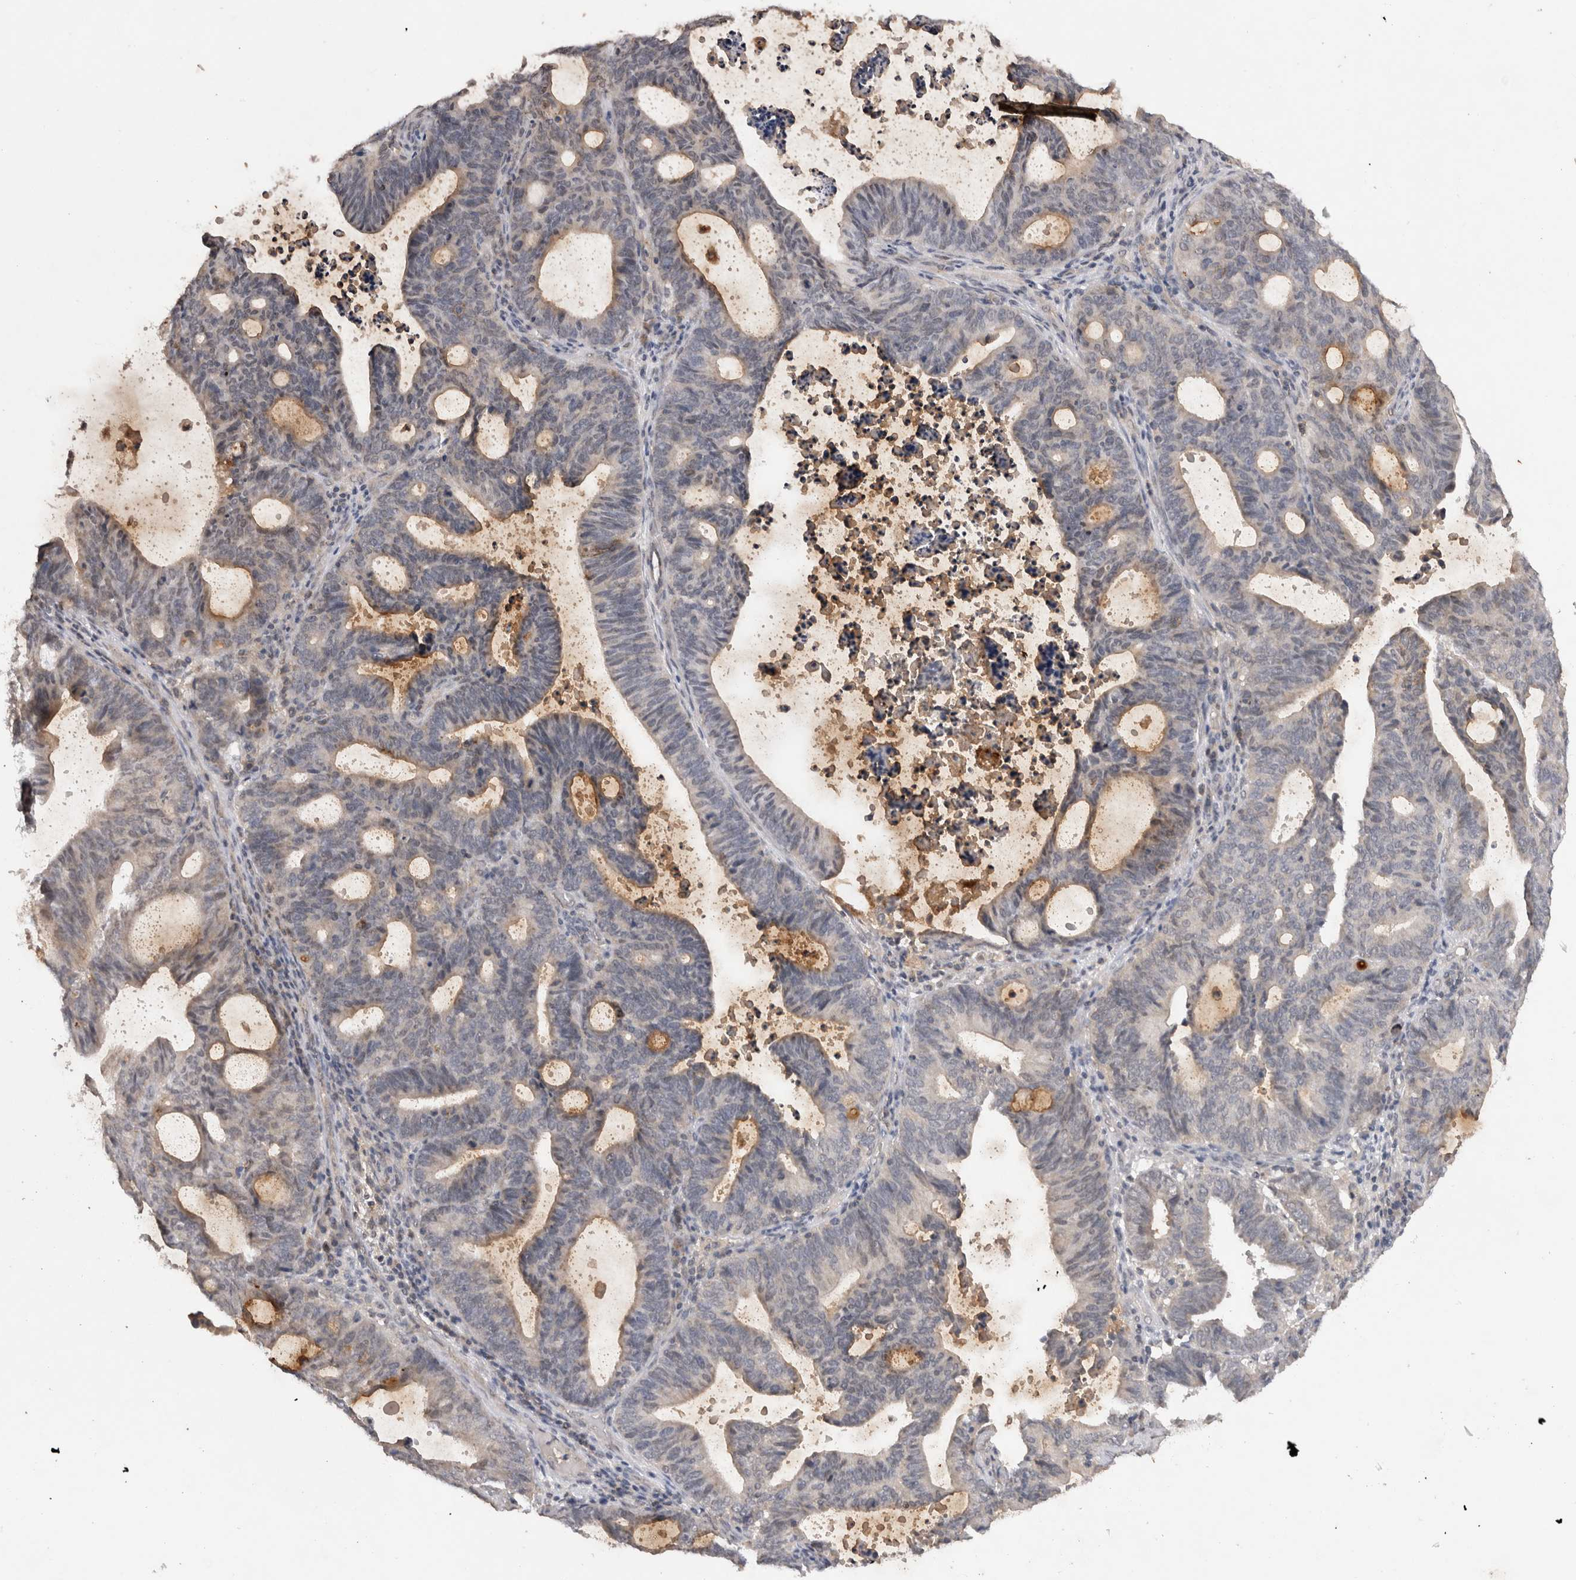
{"staining": {"intensity": "moderate", "quantity": "<25%", "location": "cytoplasmic/membranous"}, "tissue": "endometrial cancer", "cell_type": "Tumor cells", "image_type": "cancer", "snomed": [{"axis": "morphology", "description": "Adenocarcinoma, NOS"}, {"axis": "topography", "description": "Uterus"}], "caption": "A brown stain shows moderate cytoplasmic/membranous positivity of a protein in endometrial cancer (adenocarcinoma) tumor cells. (Brightfield microscopy of DAB IHC at high magnification).", "gene": "RASSF3", "patient": {"sex": "female", "age": 83}}